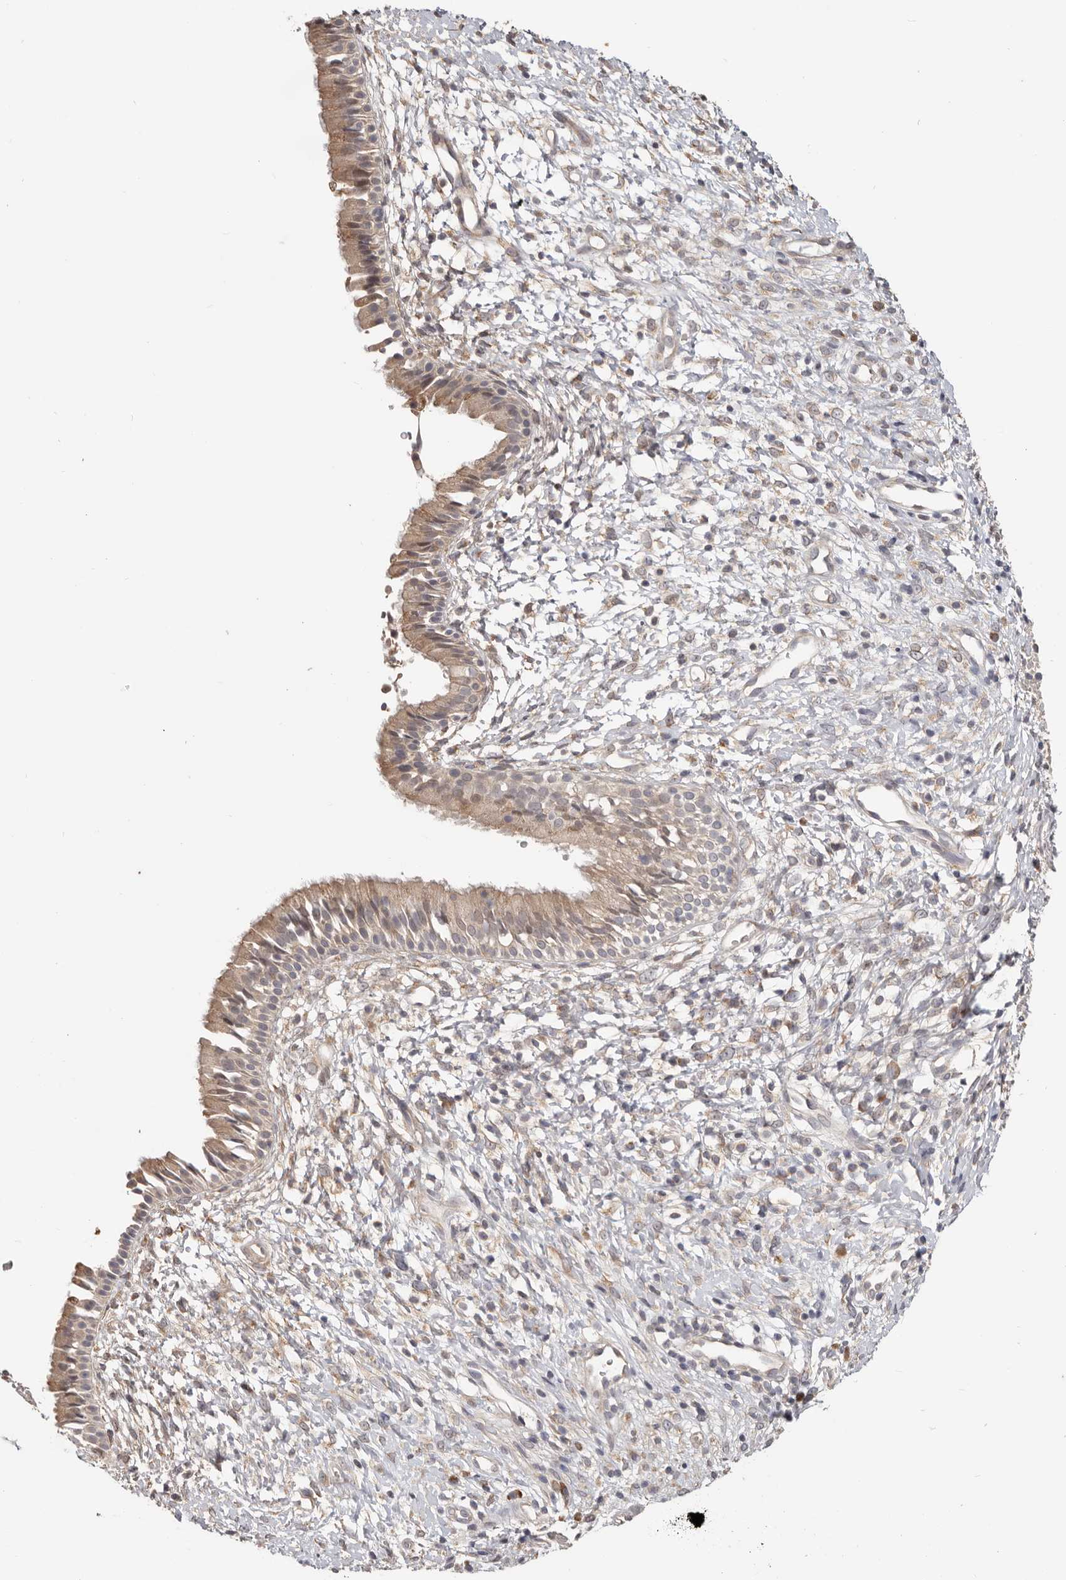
{"staining": {"intensity": "weak", "quantity": ">75%", "location": "cytoplasmic/membranous"}, "tissue": "nasopharynx", "cell_type": "Respiratory epithelial cells", "image_type": "normal", "snomed": [{"axis": "morphology", "description": "Normal tissue, NOS"}, {"axis": "topography", "description": "Nasopharynx"}], "caption": "Respiratory epithelial cells demonstrate weak cytoplasmic/membranous expression in about >75% of cells in unremarkable nasopharynx.", "gene": "LRP6", "patient": {"sex": "male", "age": 22}}